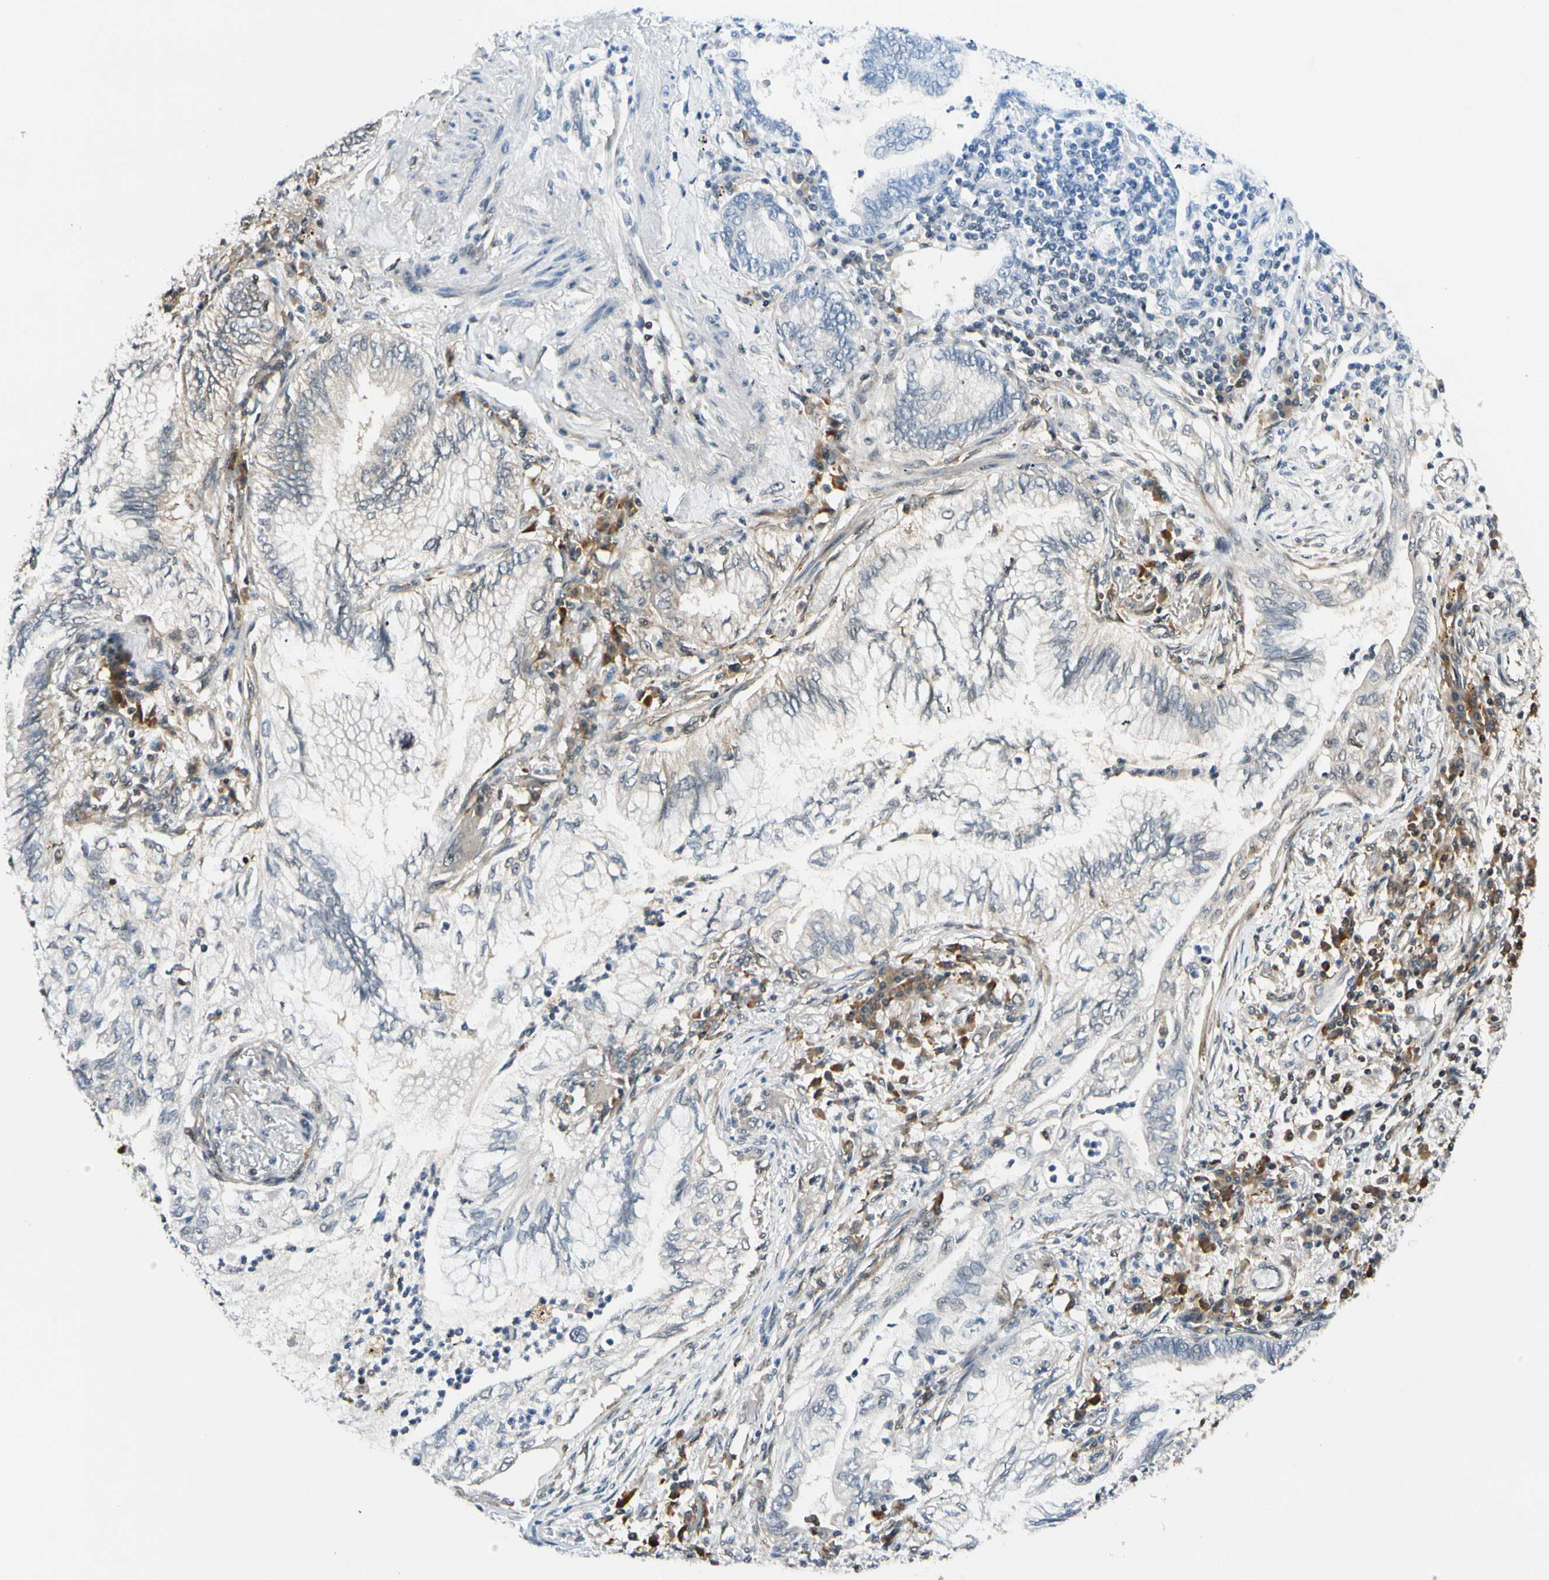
{"staining": {"intensity": "negative", "quantity": "none", "location": "none"}, "tissue": "lung cancer", "cell_type": "Tumor cells", "image_type": "cancer", "snomed": [{"axis": "morphology", "description": "Normal tissue, NOS"}, {"axis": "morphology", "description": "Adenocarcinoma, NOS"}, {"axis": "topography", "description": "Bronchus"}, {"axis": "topography", "description": "Lung"}], "caption": "DAB (3,3'-diaminobenzidine) immunohistochemical staining of lung cancer shows no significant positivity in tumor cells. (DAB (3,3'-diaminobenzidine) immunohistochemistry (IHC) with hematoxylin counter stain).", "gene": "DAXX", "patient": {"sex": "female", "age": 70}}